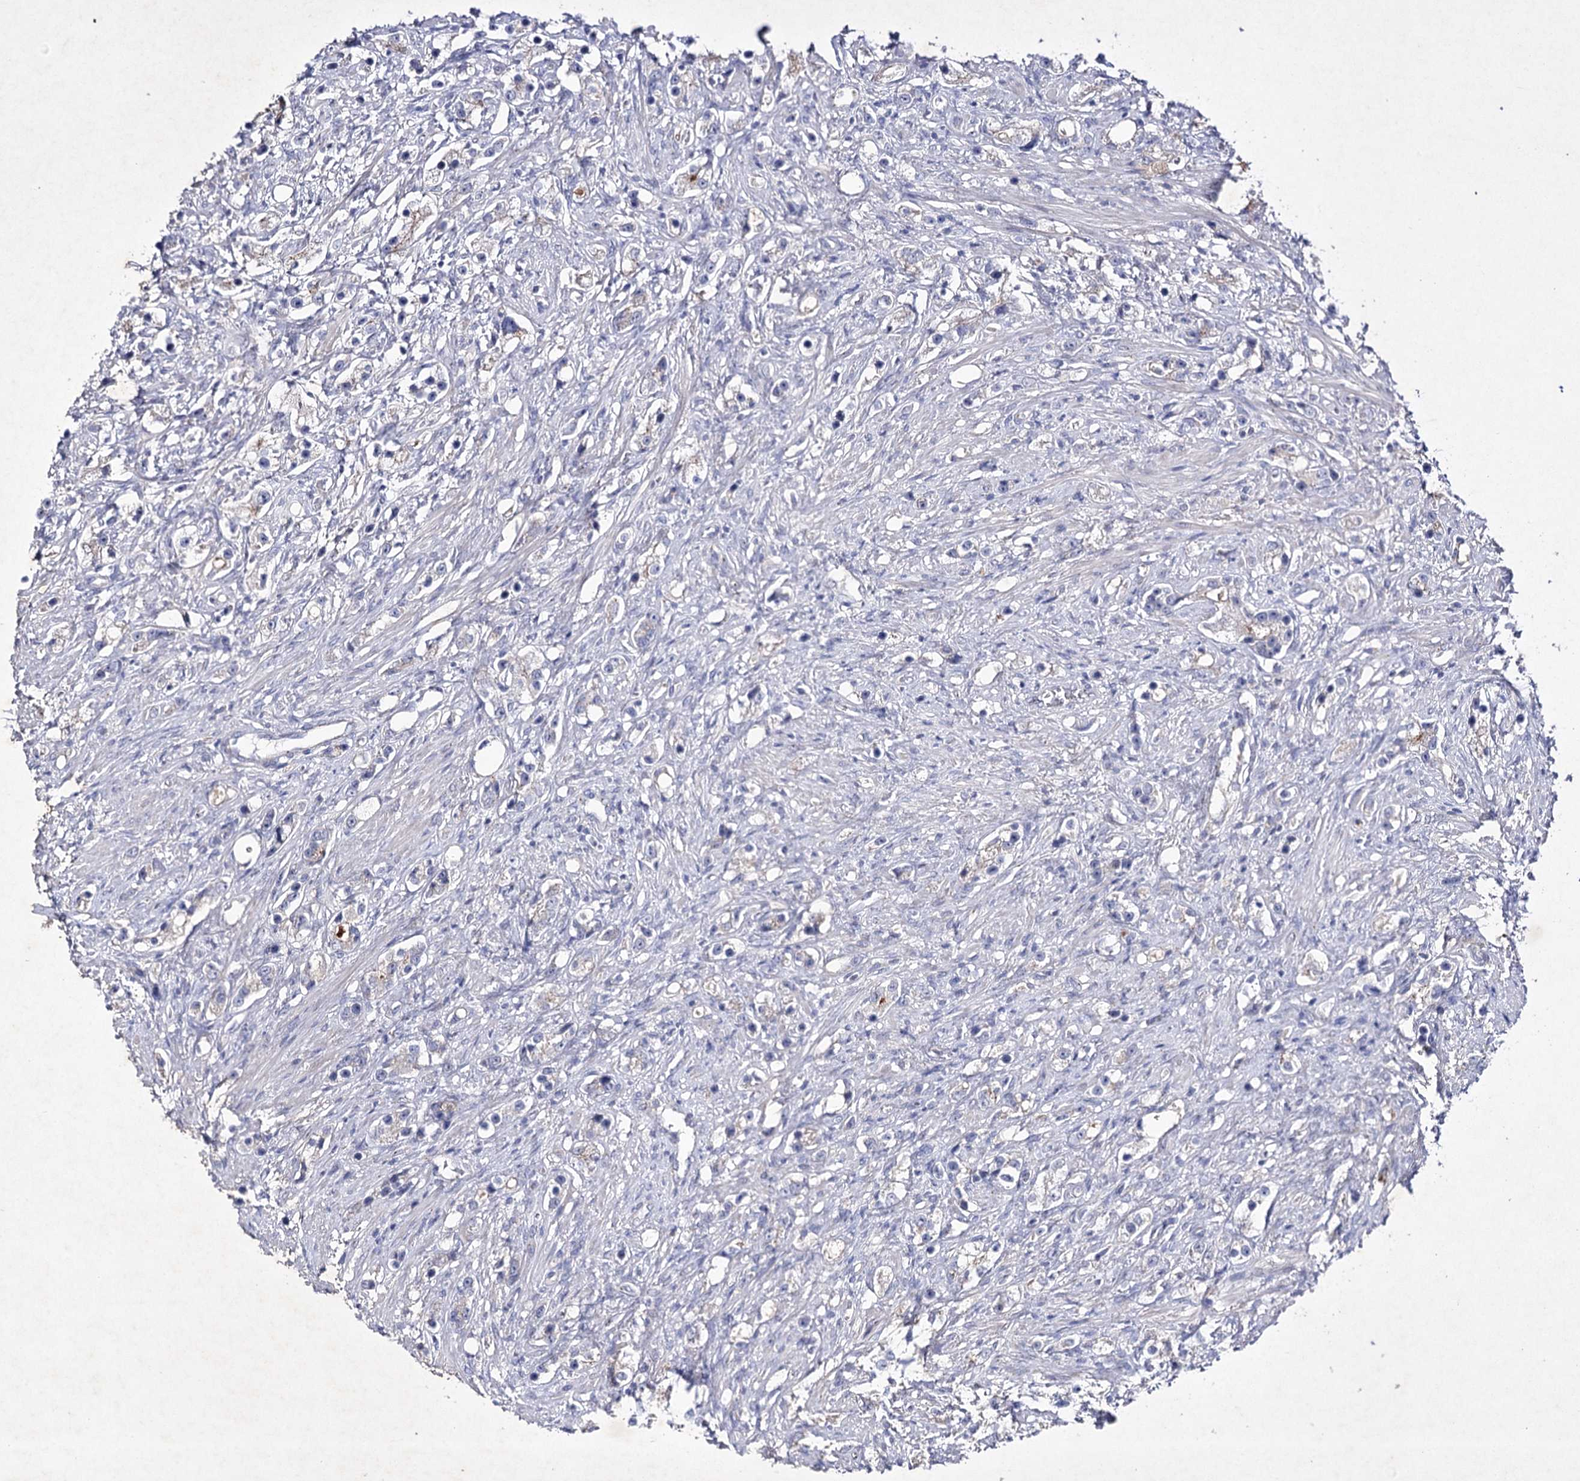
{"staining": {"intensity": "negative", "quantity": "none", "location": "none"}, "tissue": "prostate cancer", "cell_type": "Tumor cells", "image_type": "cancer", "snomed": [{"axis": "morphology", "description": "Adenocarcinoma, High grade"}, {"axis": "topography", "description": "Prostate"}], "caption": "Histopathology image shows no protein expression in tumor cells of prostate adenocarcinoma (high-grade) tissue.", "gene": "COX15", "patient": {"sex": "male", "age": 63}}